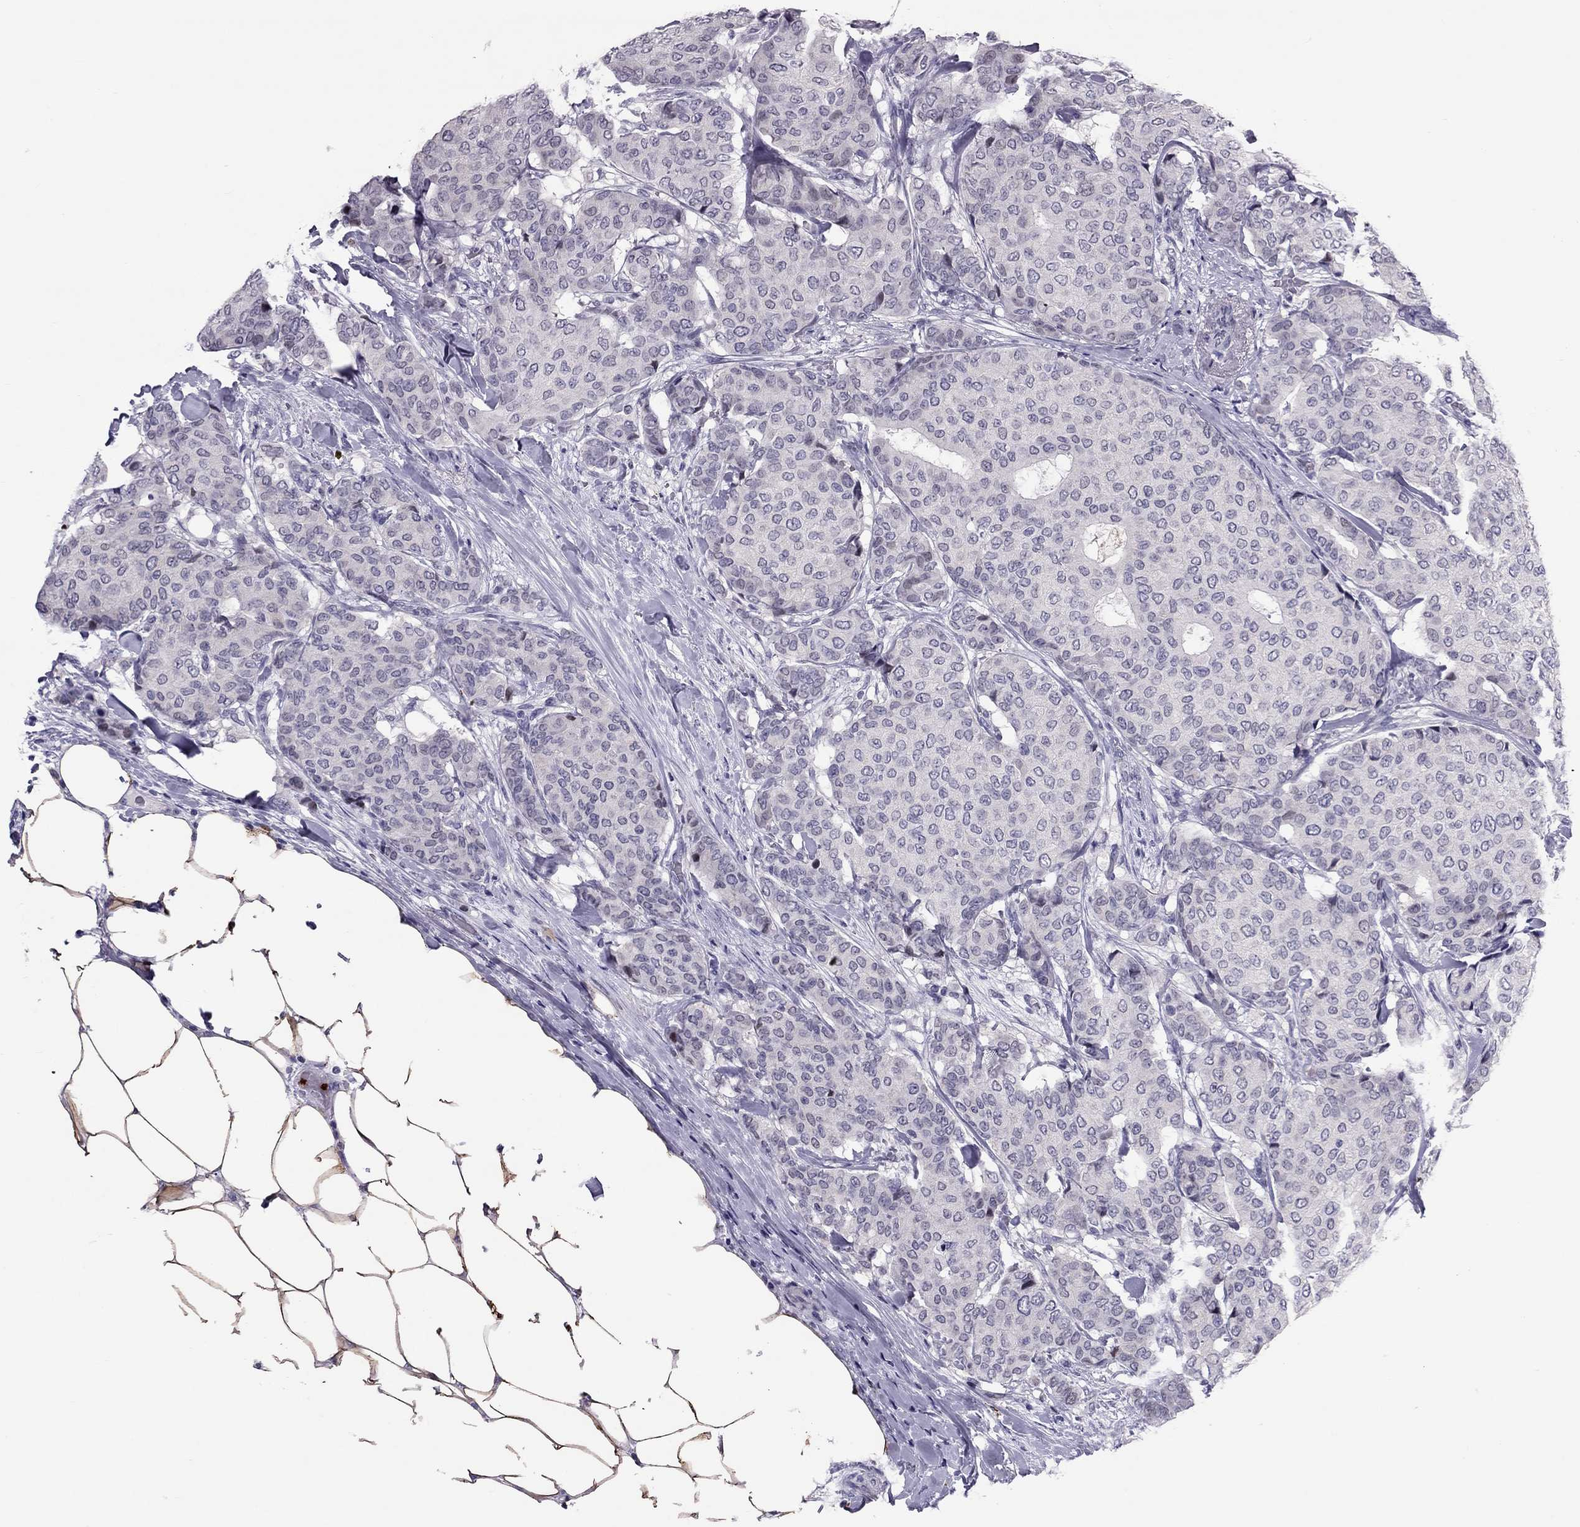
{"staining": {"intensity": "negative", "quantity": "none", "location": "none"}, "tissue": "breast cancer", "cell_type": "Tumor cells", "image_type": "cancer", "snomed": [{"axis": "morphology", "description": "Duct carcinoma"}, {"axis": "topography", "description": "Breast"}], "caption": "This is an immunohistochemistry (IHC) histopathology image of human intraductal carcinoma (breast). There is no expression in tumor cells.", "gene": "CCL27", "patient": {"sex": "female", "age": 75}}